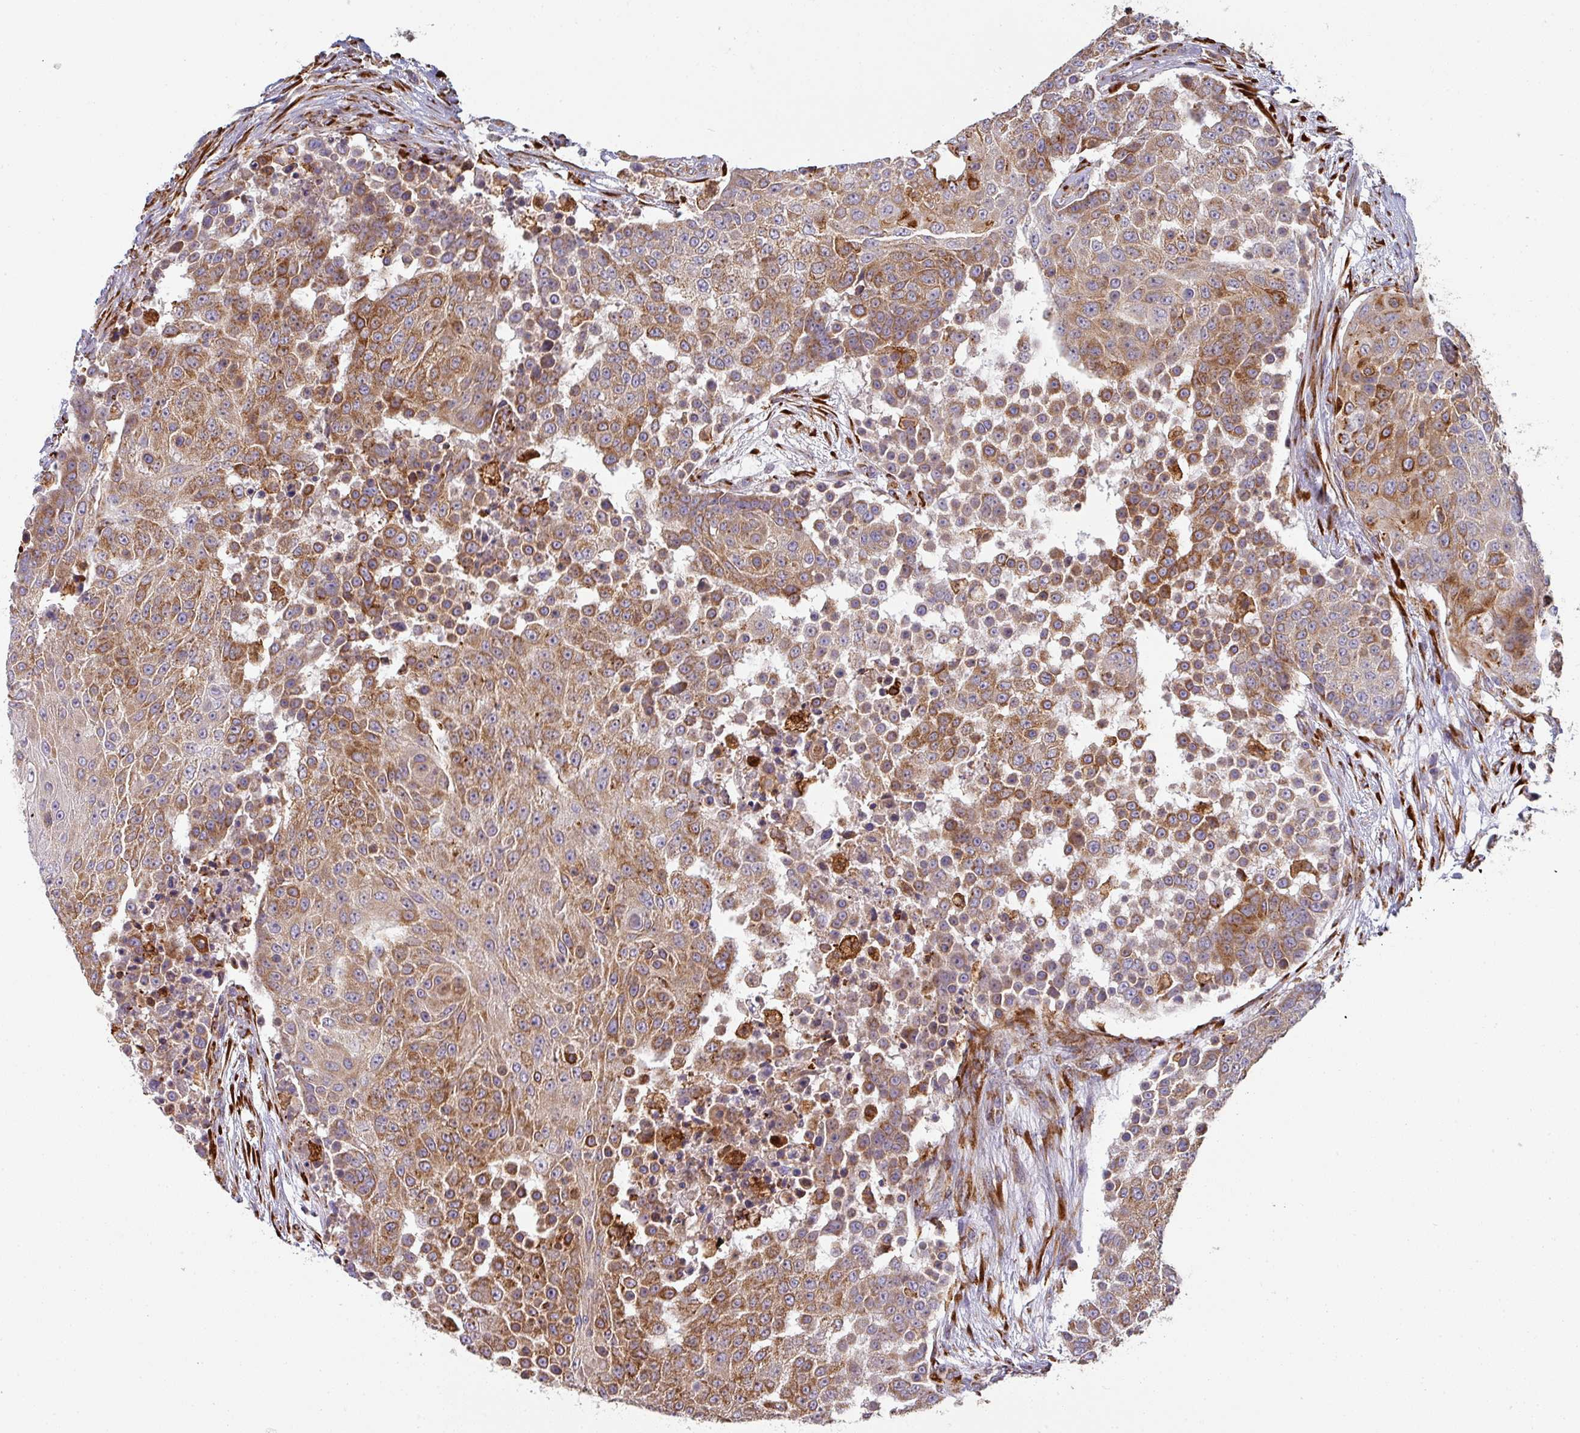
{"staining": {"intensity": "moderate", "quantity": ">75%", "location": "cytoplasmic/membranous"}, "tissue": "urothelial cancer", "cell_type": "Tumor cells", "image_type": "cancer", "snomed": [{"axis": "morphology", "description": "Urothelial carcinoma, High grade"}, {"axis": "topography", "description": "Urinary bladder"}], "caption": "There is medium levels of moderate cytoplasmic/membranous expression in tumor cells of urothelial cancer, as demonstrated by immunohistochemical staining (brown color).", "gene": "ZNF268", "patient": {"sex": "female", "age": 63}}